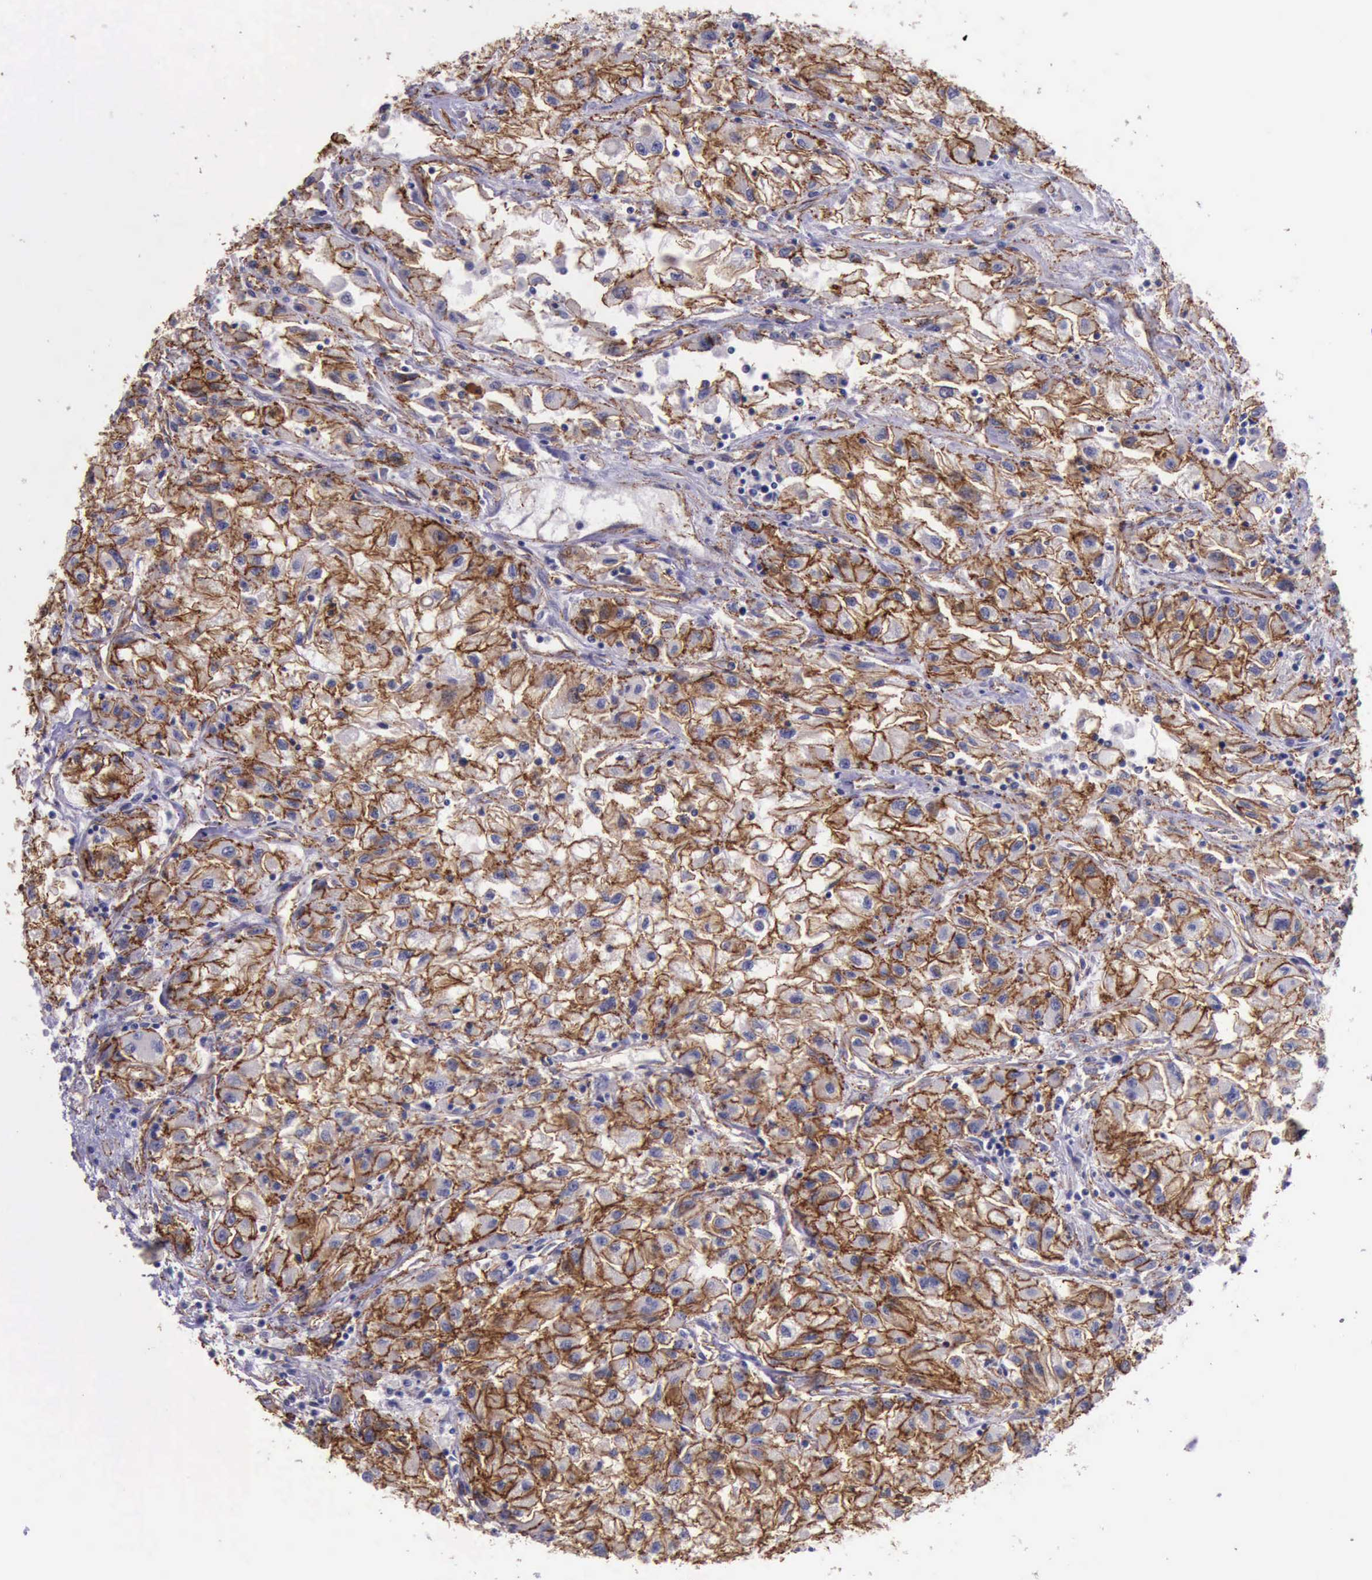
{"staining": {"intensity": "strong", "quantity": ">75%", "location": "cytoplasmic/membranous"}, "tissue": "renal cancer", "cell_type": "Tumor cells", "image_type": "cancer", "snomed": [{"axis": "morphology", "description": "Adenocarcinoma, NOS"}, {"axis": "topography", "description": "Kidney"}], "caption": "High-power microscopy captured an immunohistochemistry (IHC) histopathology image of renal cancer (adenocarcinoma), revealing strong cytoplasmic/membranous positivity in approximately >75% of tumor cells. The staining was performed using DAB, with brown indicating positive protein expression. Nuclei are stained blue with hematoxylin.", "gene": "CTNNB1", "patient": {"sex": "male", "age": 59}}